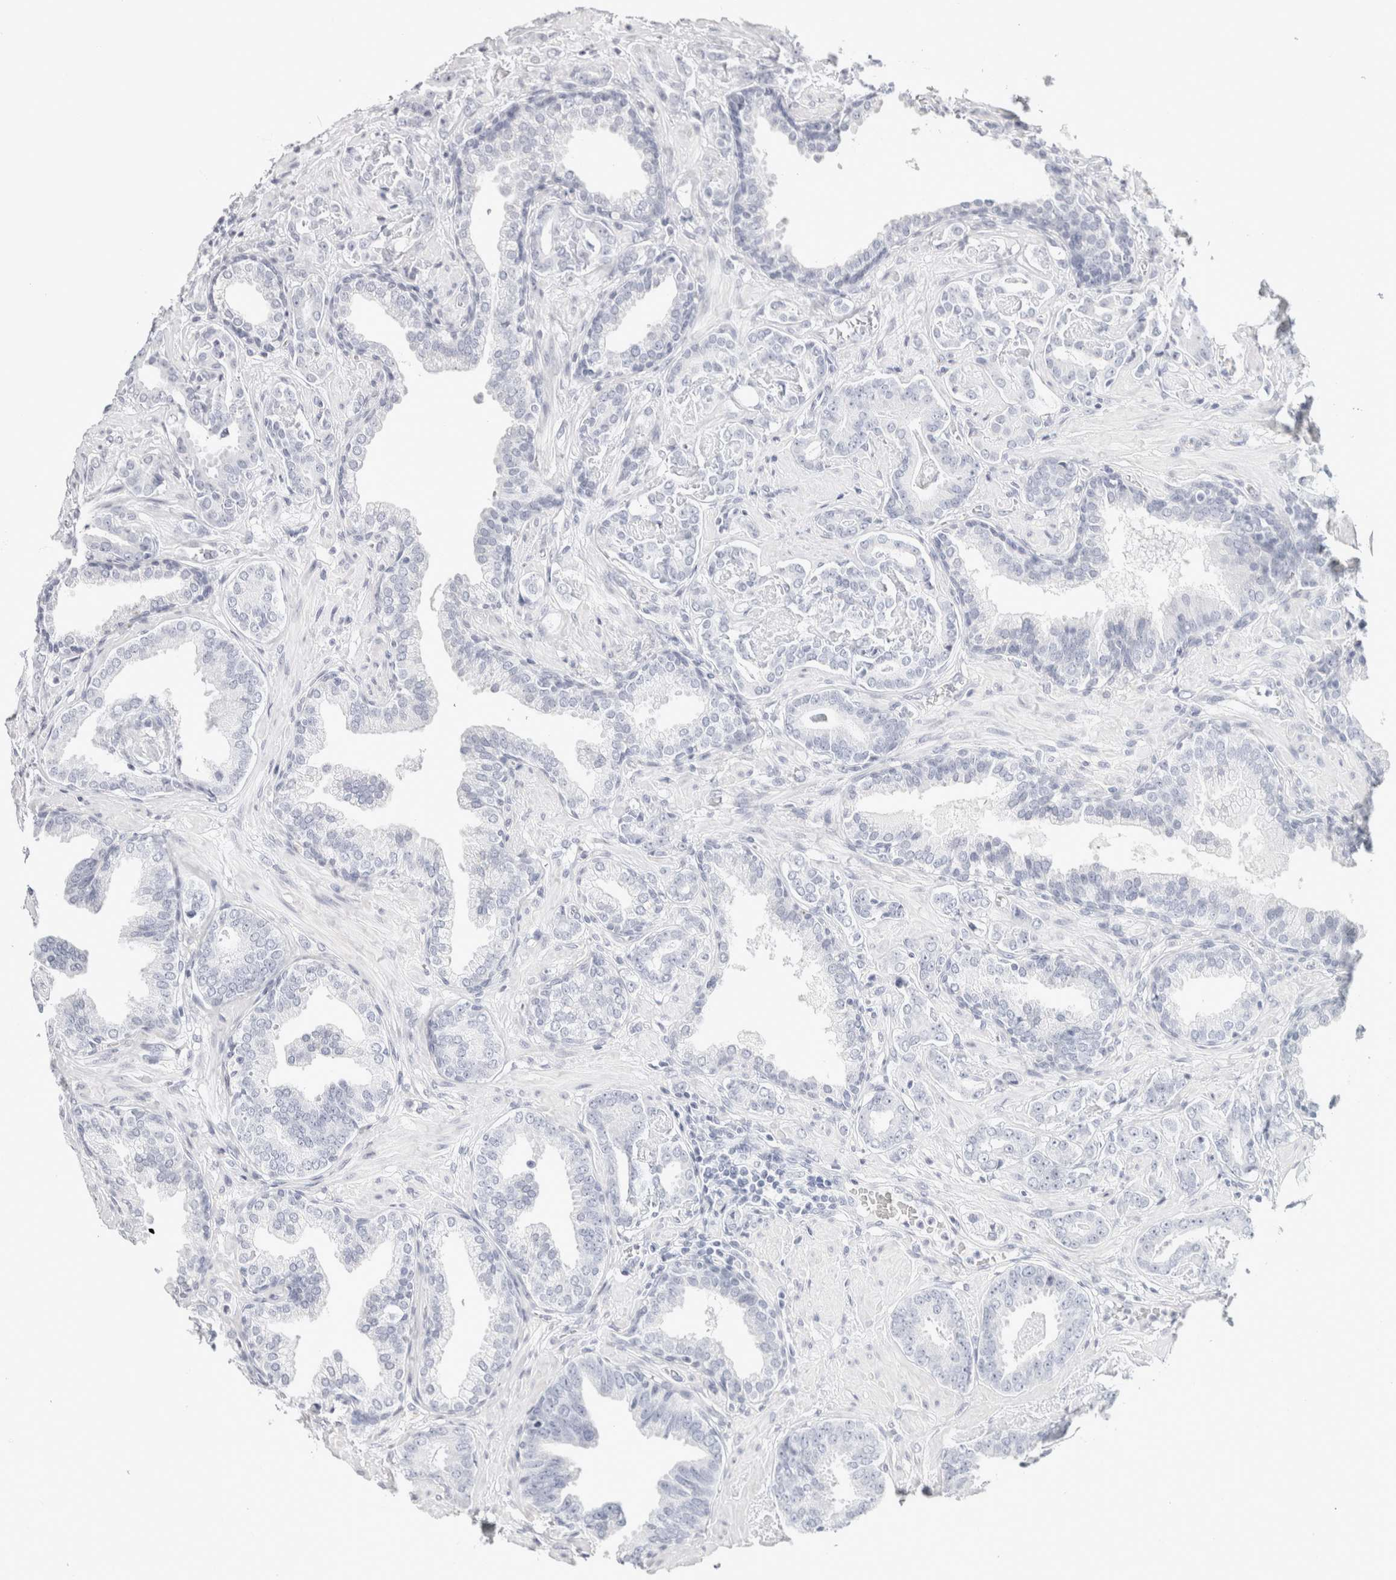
{"staining": {"intensity": "negative", "quantity": "none", "location": "none"}, "tissue": "prostate cancer", "cell_type": "Tumor cells", "image_type": "cancer", "snomed": [{"axis": "morphology", "description": "Adenocarcinoma, Low grade"}, {"axis": "topography", "description": "Prostate"}], "caption": "The image shows no significant positivity in tumor cells of prostate cancer (adenocarcinoma (low-grade)).", "gene": "GARIN1A", "patient": {"sex": "male", "age": 53}}